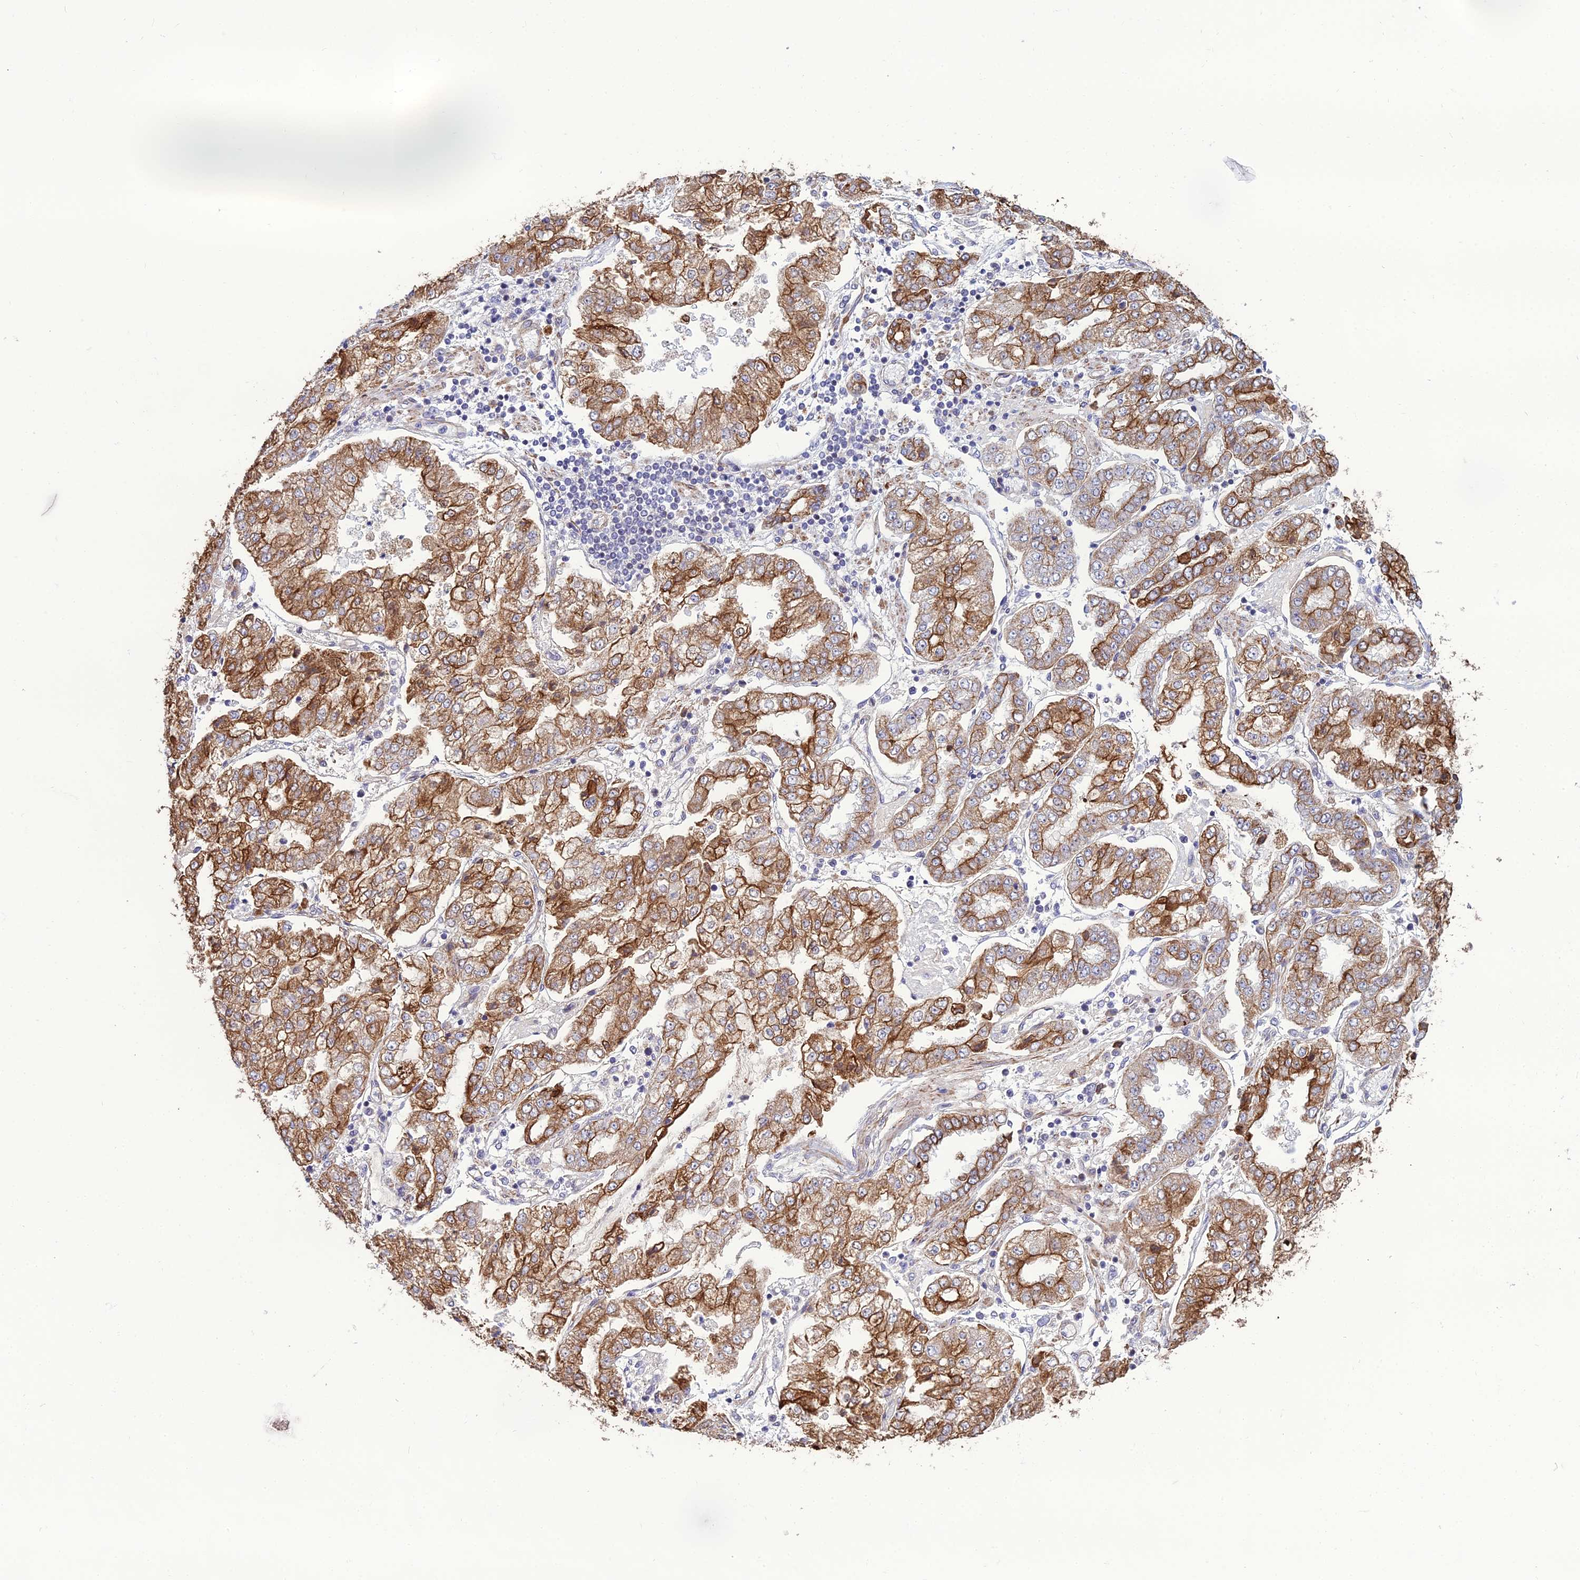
{"staining": {"intensity": "strong", "quantity": ">75%", "location": "cytoplasmic/membranous"}, "tissue": "stomach cancer", "cell_type": "Tumor cells", "image_type": "cancer", "snomed": [{"axis": "morphology", "description": "Adenocarcinoma, NOS"}, {"axis": "topography", "description": "Stomach"}], "caption": "Human adenocarcinoma (stomach) stained with a protein marker displays strong staining in tumor cells.", "gene": "LZTS2", "patient": {"sex": "male", "age": 76}}